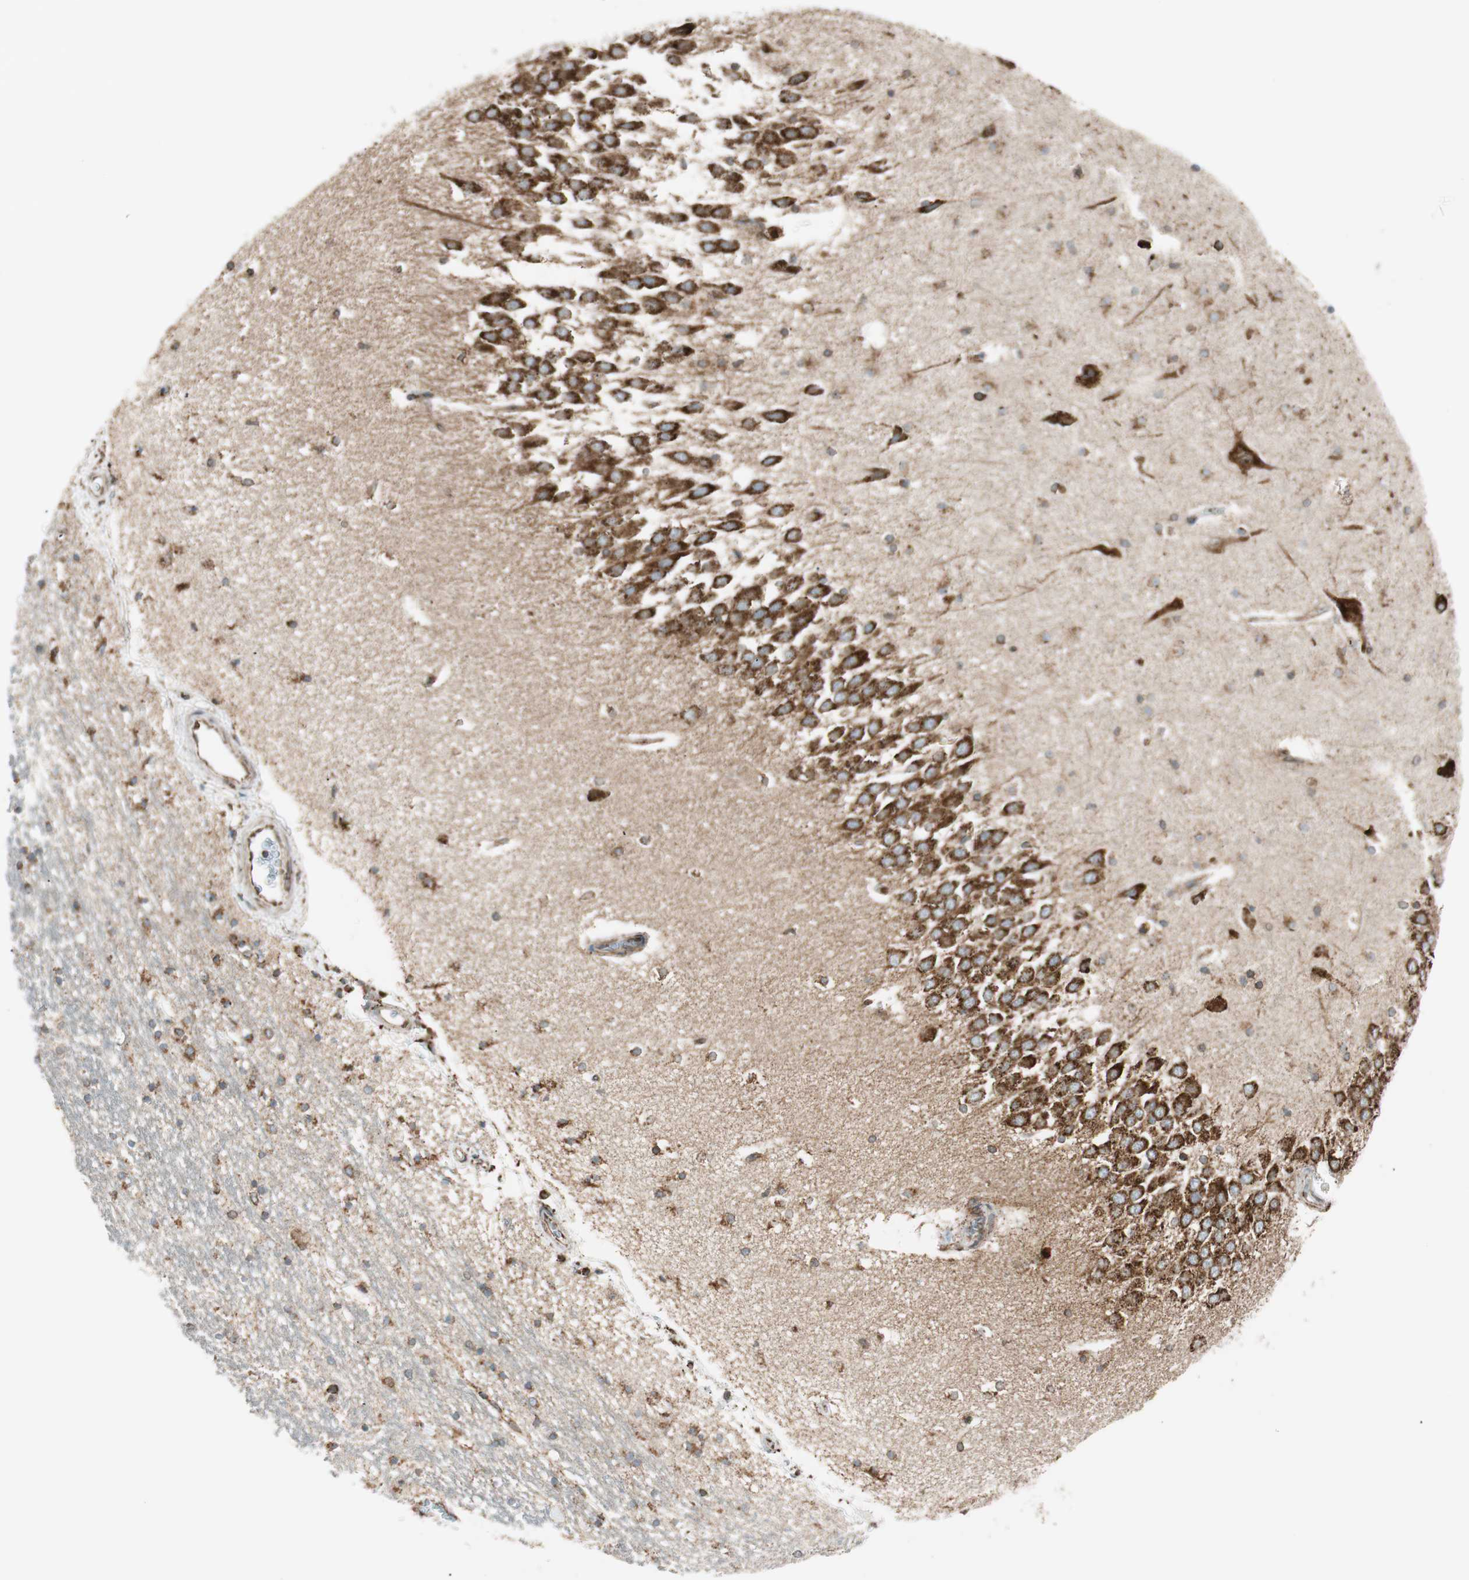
{"staining": {"intensity": "strong", "quantity": "<25%", "location": "cytoplasmic/membranous"}, "tissue": "hippocampus", "cell_type": "Glial cells", "image_type": "normal", "snomed": [{"axis": "morphology", "description": "Normal tissue, NOS"}, {"axis": "topography", "description": "Hippocampus"}], "caption": "A photomicrograph of hippocampus stained for a protein reveals strong cytoplasmic/membranous brown staining in glial cells. (Brightfield microscopy of DAB IHC at high magnification).", "gene": "PRKCSH", "patient": {"sex": "male", "age": 45}}